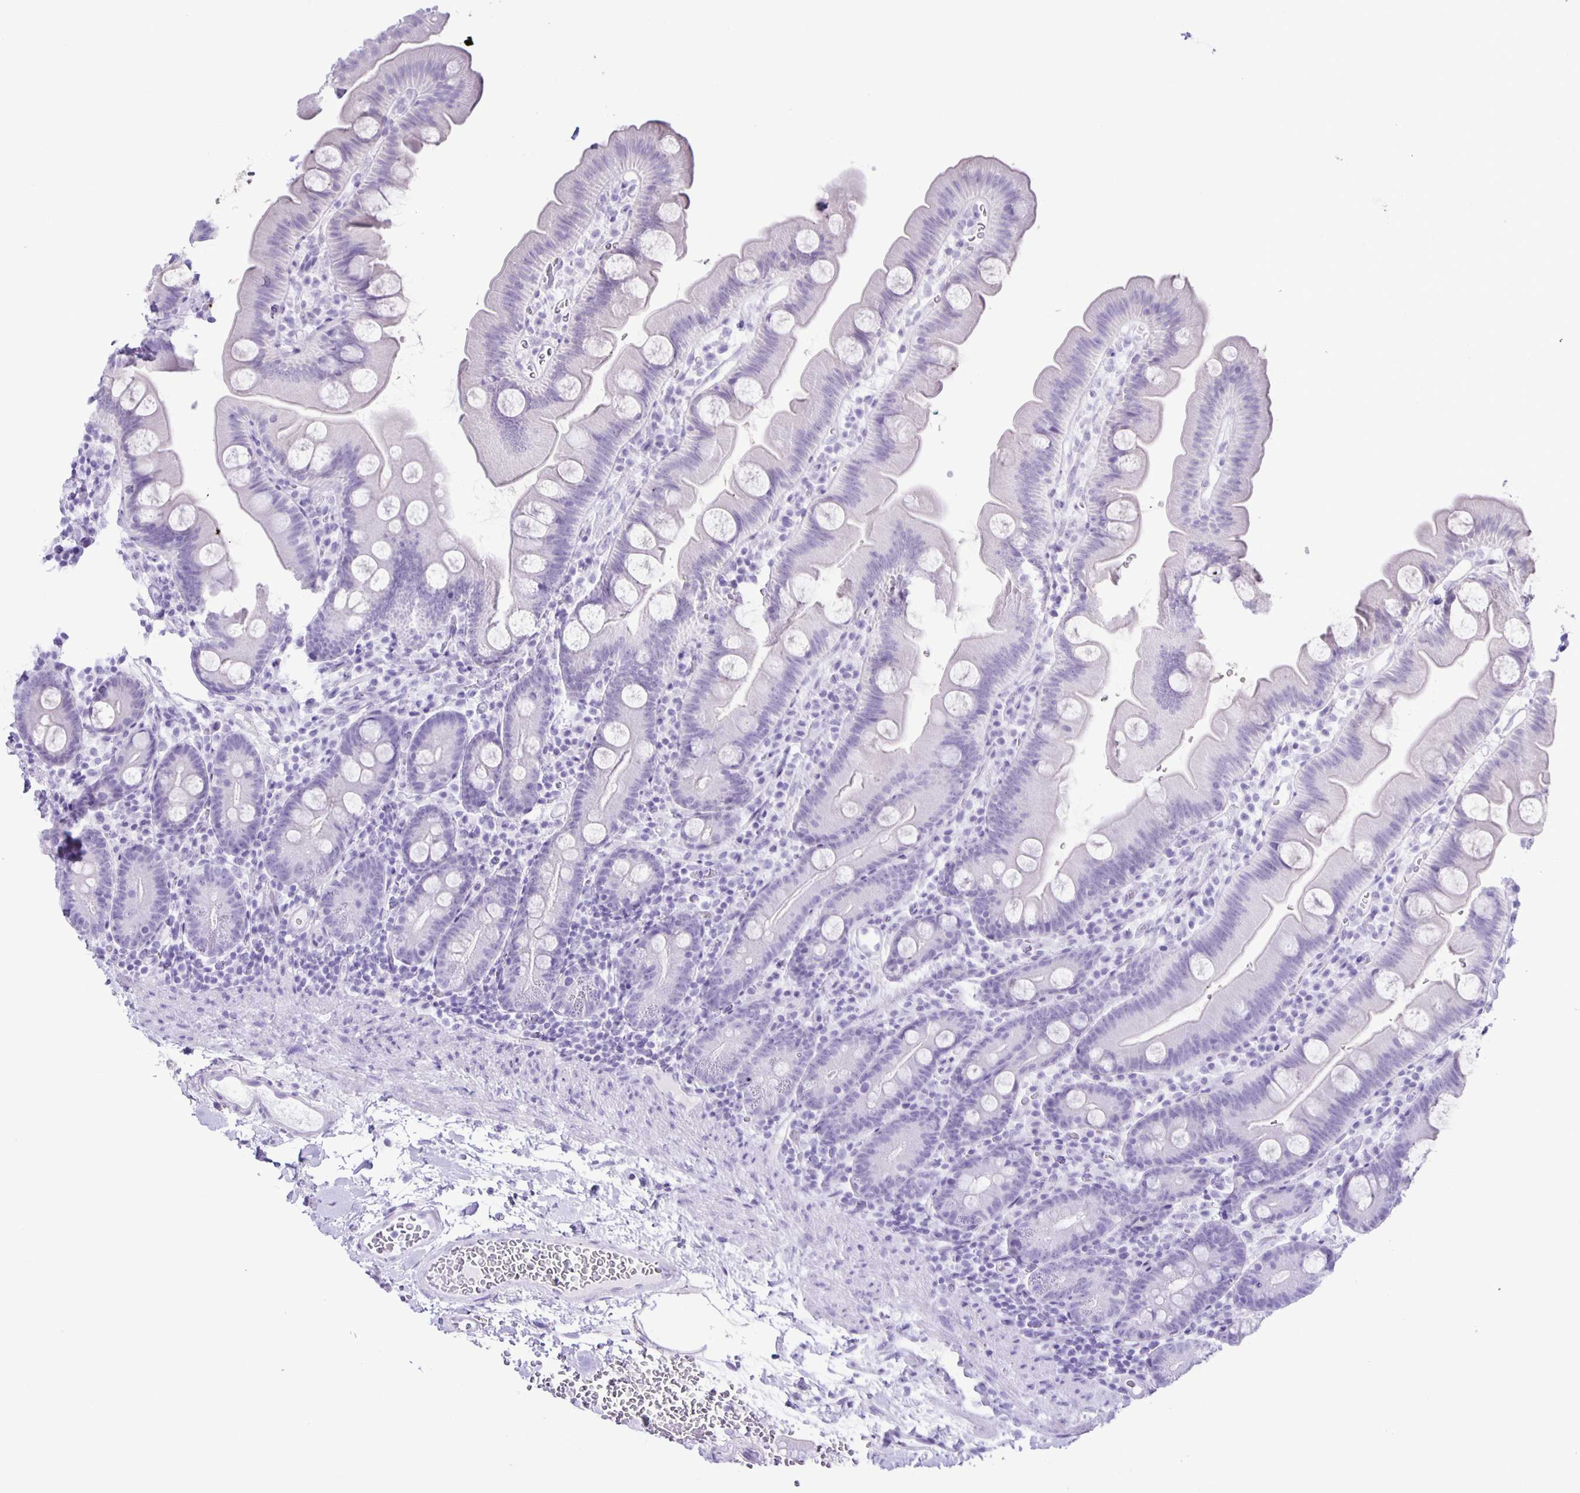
{"staining": {"intensity": "negative", "quantity": "none", "location": "none"}, "tissue": "small intestine", "cell_type": "Glandular cells", "image_type": "normal", "snomed": [{"axis": "morphology", "description": "Normal tissue, NOS"}, {"axis": "topography", "description": "Small intestine"}], "caption": "The micrograph shows no significant expression in glandular cells of small intestine.", "gene": "EZHIP", "patient": {"sex": "female", "age": 68}}